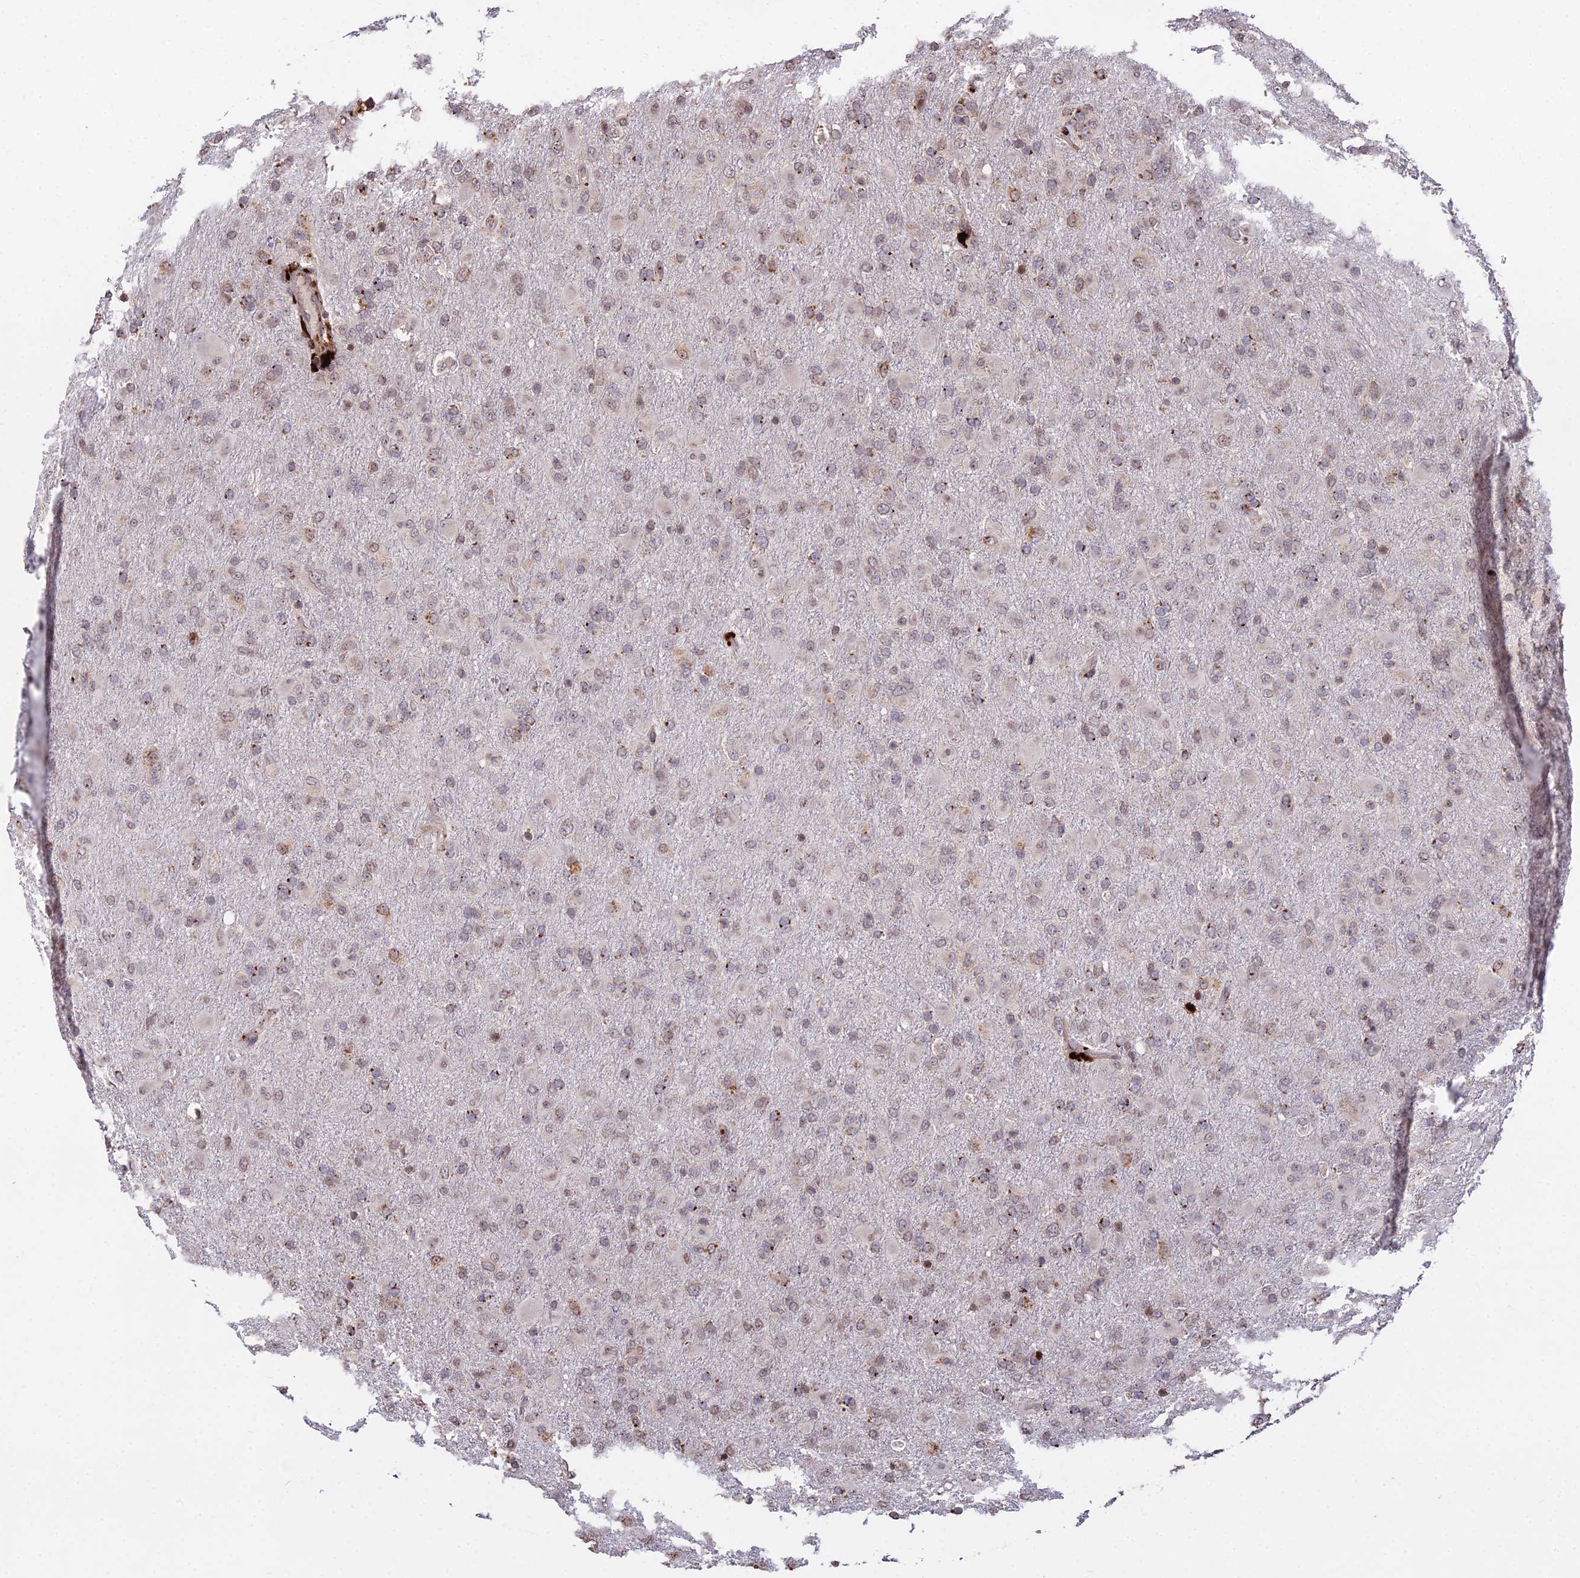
{"staining": {"intensity": "moderate", "quantity": "25%-75%", "location": "cytoplasmic/membranous"}, "tissue": "glioma", "cell_type": "Tumor cells", "image_type": "cancer", "snomed": [{"axis": "morphology", "description": "Glioma, malignant, Low grade"}, {"axis": "topography", "description": "Brain"}], "caption": "Immunohistochemistry (IHC) (DAB) staining of human glioma shows moderate cytoplasmic/membranous protein positivity in about 25%-75% of tumor cells.", "gene": "RBMS2", "patient": {"sex": "male", "age": 65}}